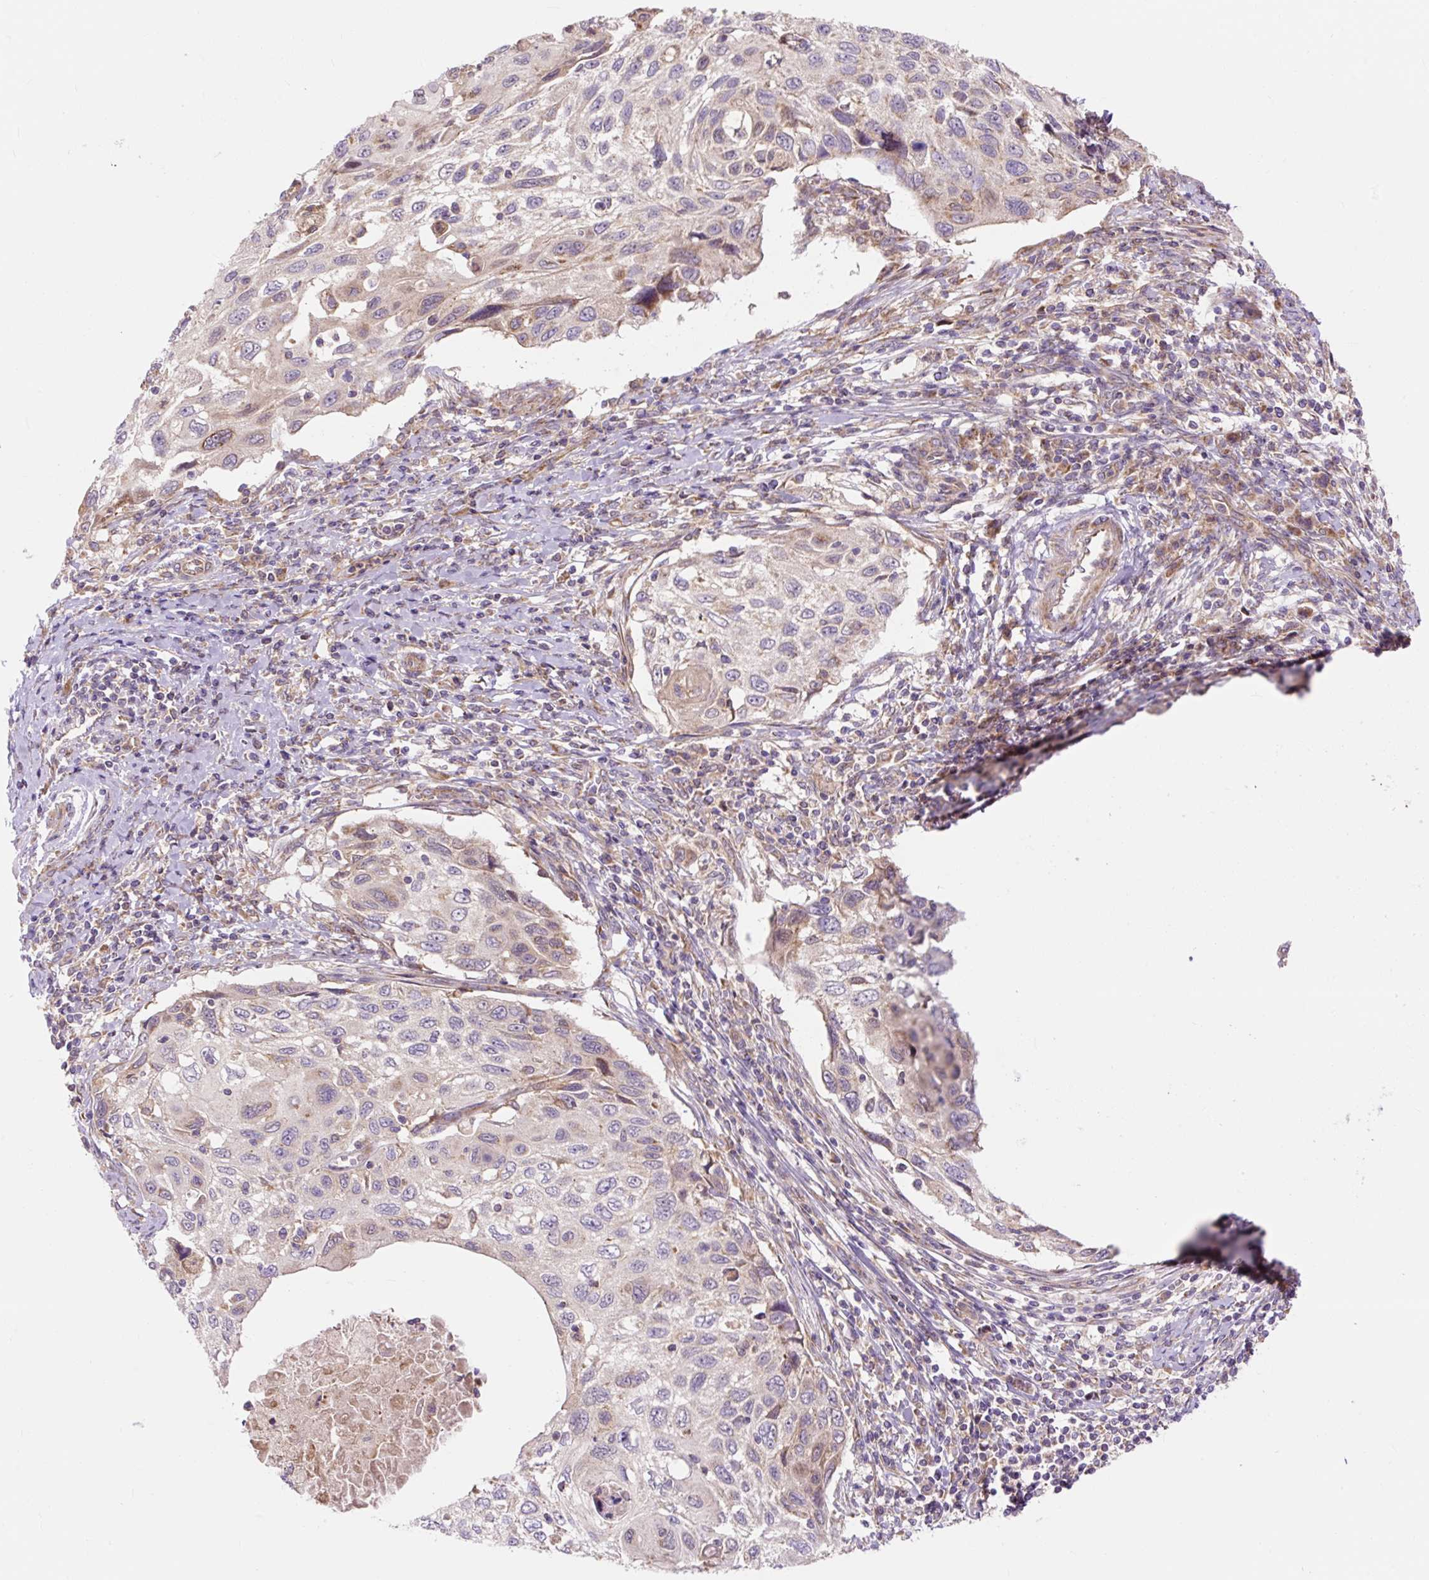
{"staining": {"intensity": "moderate", "quantity": "<25%", "location": "cytoplasmic/membranous"}, "tissue": "cervical cancer", "cell_type": "Tumor cells", "image_type": "cancer", "snomed": [{"axis": "morphology", "description": "Squamous cell carcinoma, NOS"}, {"axis": "topography", "description": "Cervix"}], "caption": "Cervical cancer was stained to show a protein in brown. There is low levels of moderate cytoplasmic/membranous staining in approximately <25% of tumor cells.", "gene": "TRIAP1", "patient": {"sex": "female", "age": 70}}